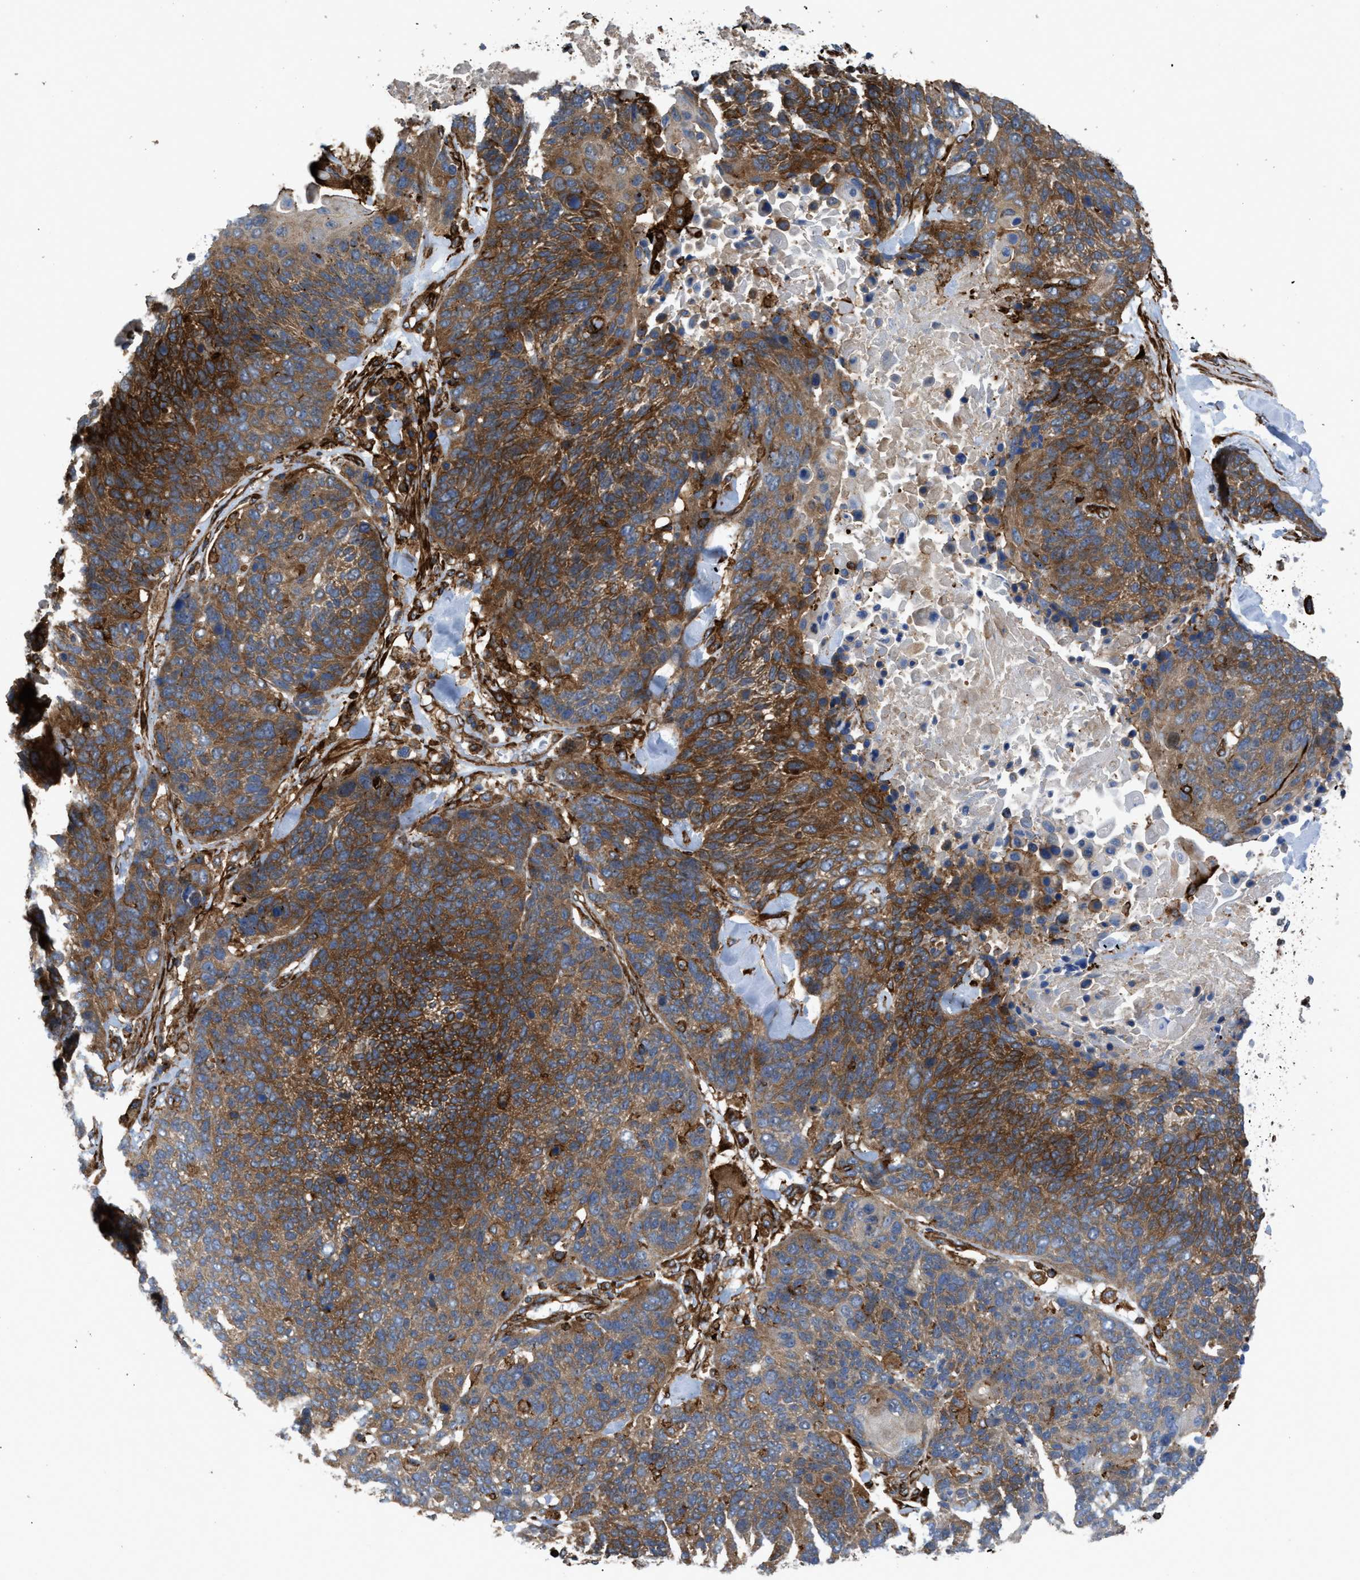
{"staining": {"intensity": "moderate", "quantity": ">75%", "location": "cytoplasmic/membranous"}, "tissue": "lung cancer", "cell_type": "Tumor cells", "image_type": "cancer", "snomed": [{"axis": "morphology", "description": "Squamous cell carcinoma, NOS"}, {"axis": "topography", "description": "Lung"}], "caption": "Squamous cell carcinoma (lung) stained with a protein marker displays moderate staining in tumor cells.", "gene": "EGLN1", "patient": {"sex": "male", "age": 65}}